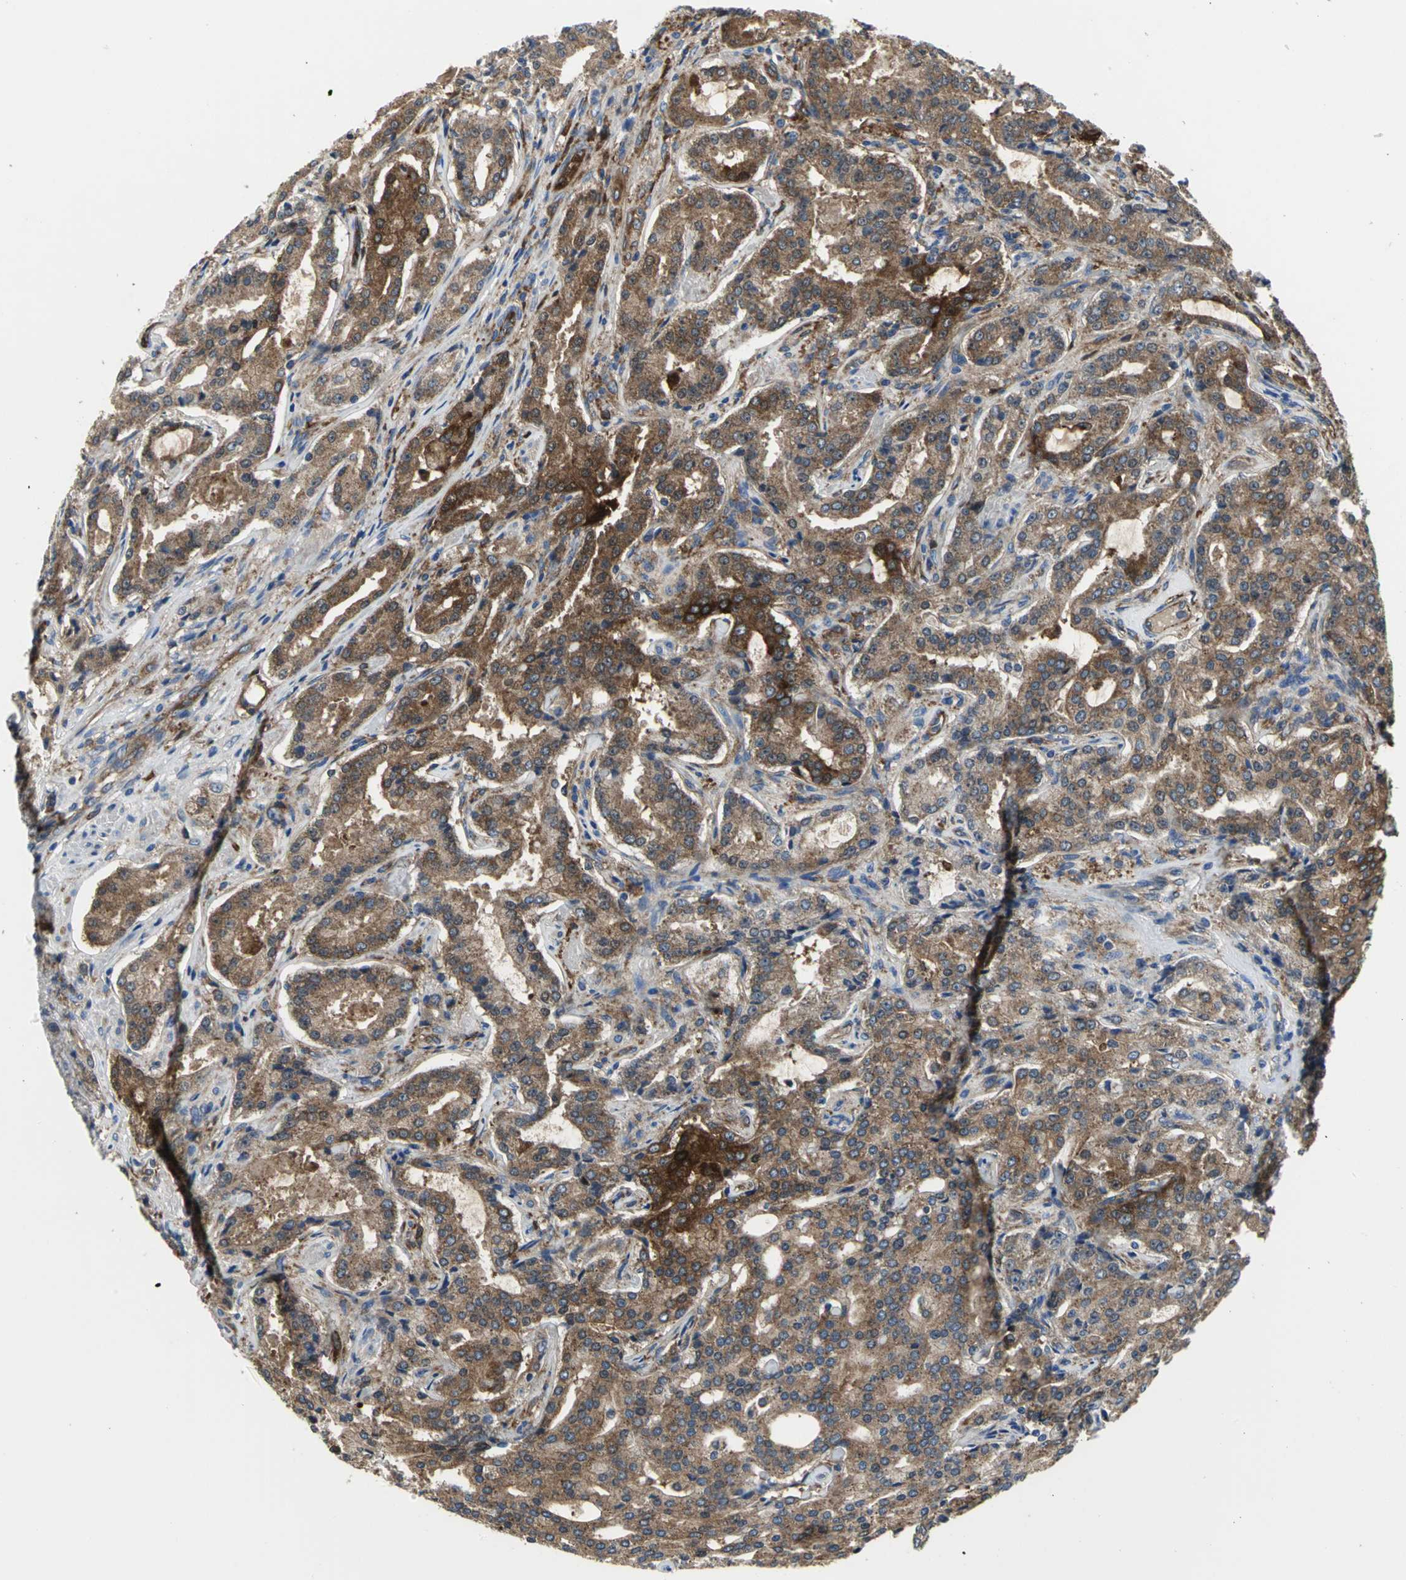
{"staining": {"intensity": "strong", "quantity": ">75%", "location": "cytoplasmic/membranous"}, "tissue": "prostate cancer", "cell_type": "Tumor cells", "image_type": "cancer", "snomed": [{"axis": "morphology", "description": "Adenocarcinoma, High grade"}, {"axis": "topography", "description": "Prostate"}], "caption": "Immunohistochemistry of prostate high-grade adenocarcinoma shows high levels of strong cytoplasmic/membranous expression in approximately >75% of tumor cells.", "gene": "CHRNB1", "patient": {"sex": "male", "age": 72}}